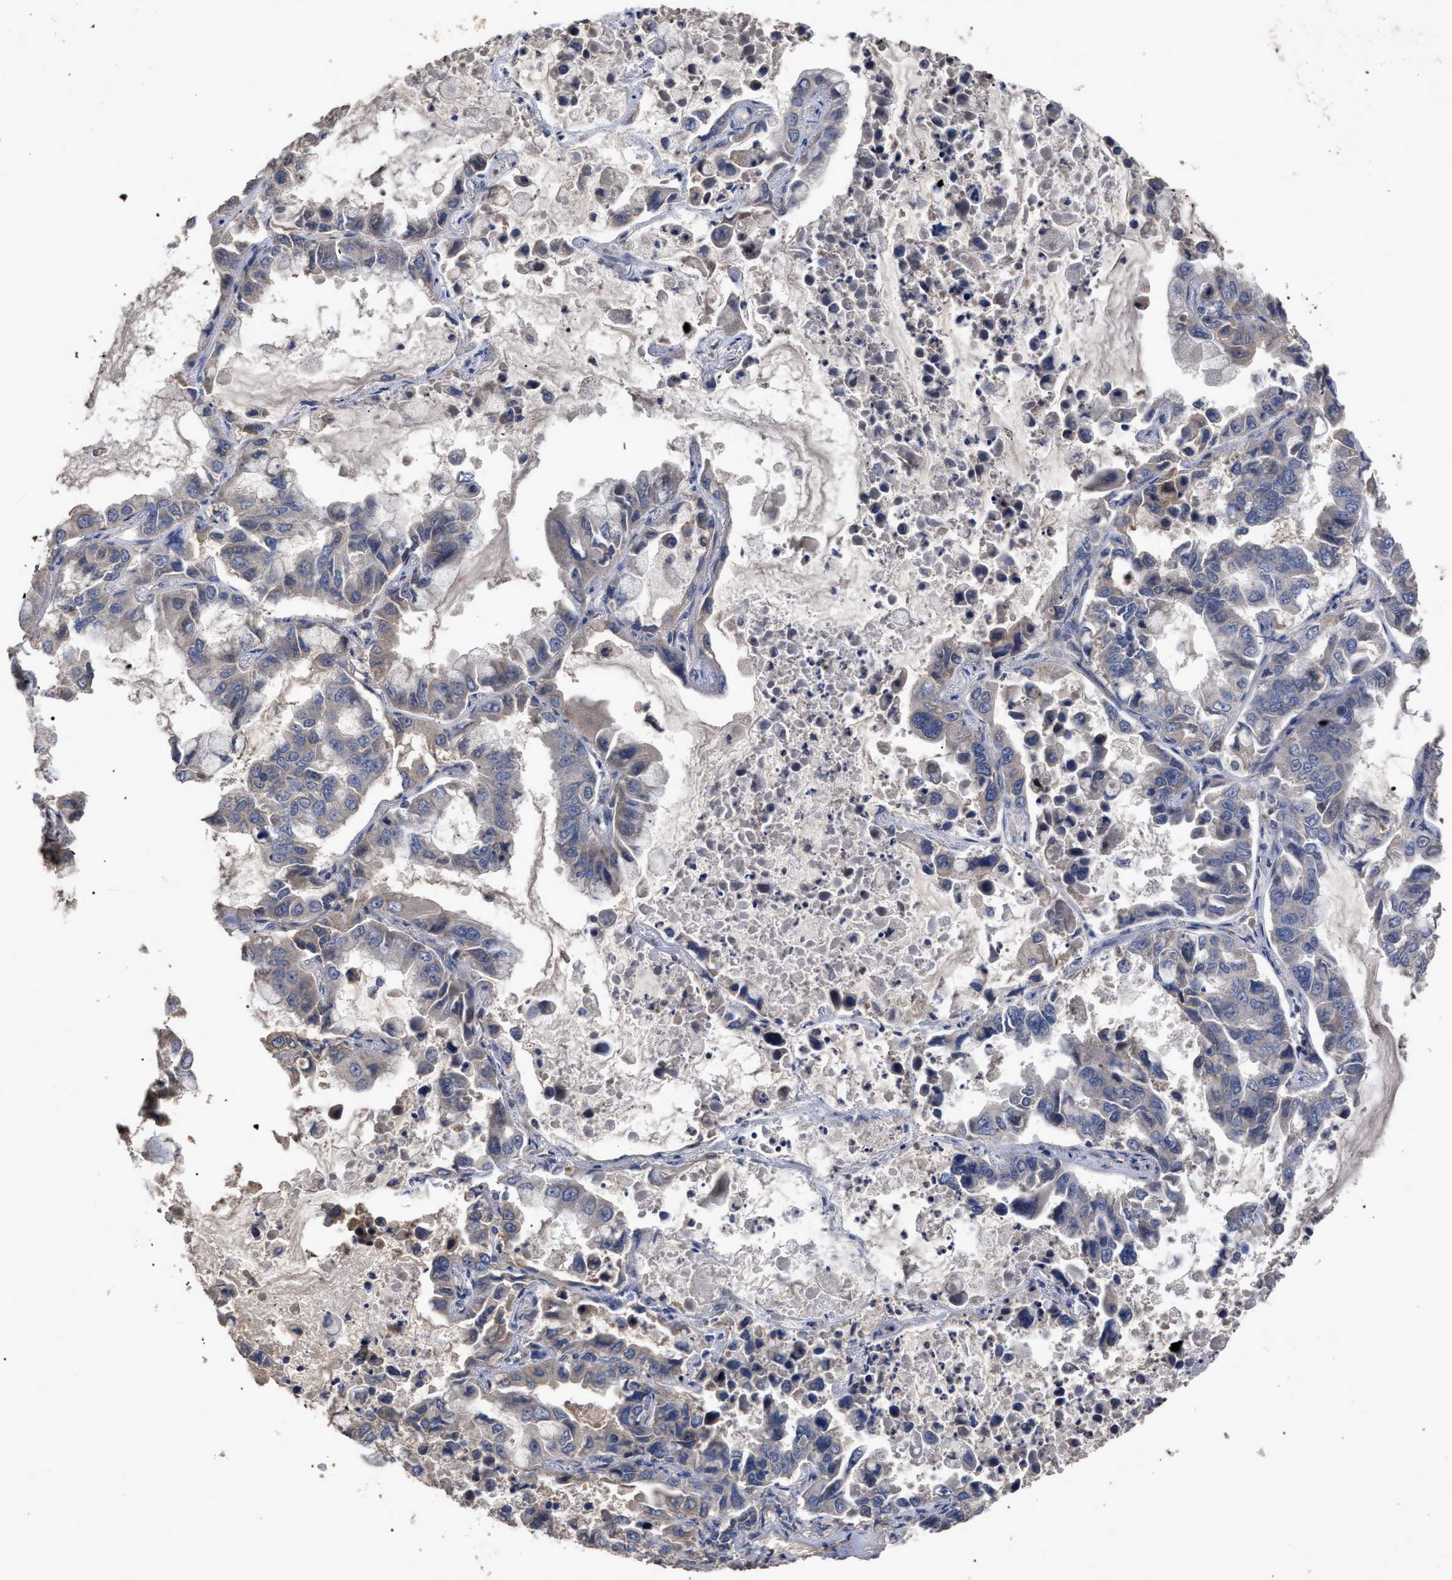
{"staining": {"intensity": "weak", "quantity": "<25%", "location": "cytoplasmic/membranous"}, "tissue": "lung cancer", "cell_type": "Tumor cells", "image_type": "cancer", "snomed": [{"axis": "morphology", "description": "Adenocarcinoma, NOS"}, {"axis": "topography", "description": "Lung"}], "caption": "This is an immunohistochemistry (IHC) image of adenocarcinoma (lung). There is no staining in tumor cells.", "gene": "BTN2A1", "patient": {"sex": "male", "age": 64}}